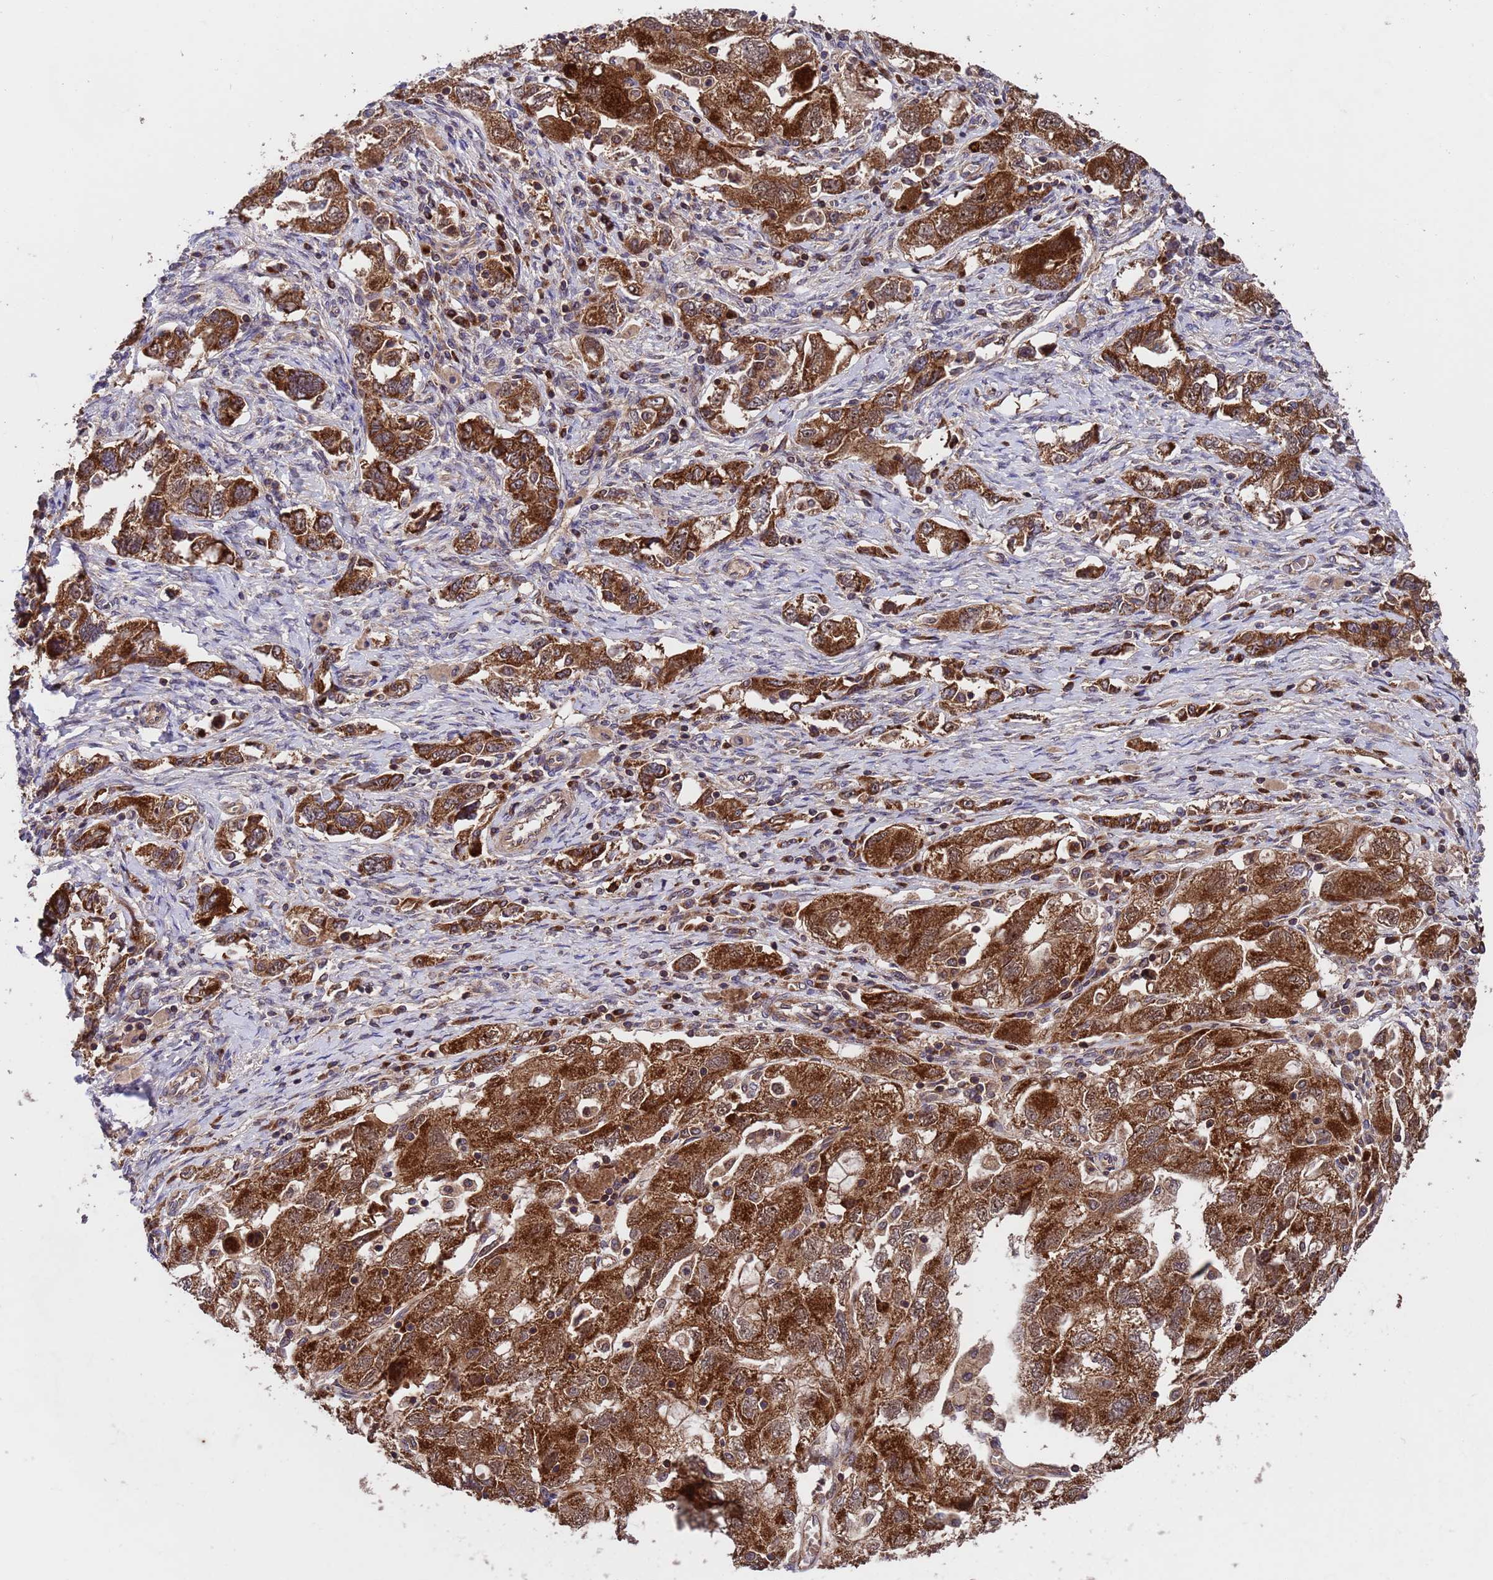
{"staining": {"intensity": "strong", "quantity": ">75%", "location": "cytoplasmic/membranous"}, "tissue": "ovarian cancer", "cell_type": "Tumor cells", "image_type": "cancer", "snomed": [{"axis": "morphology", "description": "Carcinoma, NOS"}, {"axis": "morphology", "description": "Cystadenocarcinoma, serous, NOS"}, {"axis": "topography", "description": "Ovary"}], "caption": "Ovarian cancer was stained to show a protein in brown. There is high levels of strong cytoplasmic/membranous staining in about >75% of tumor cells.", "gene": "TSR3", "patient": {"sex": "female", "age": 69}}